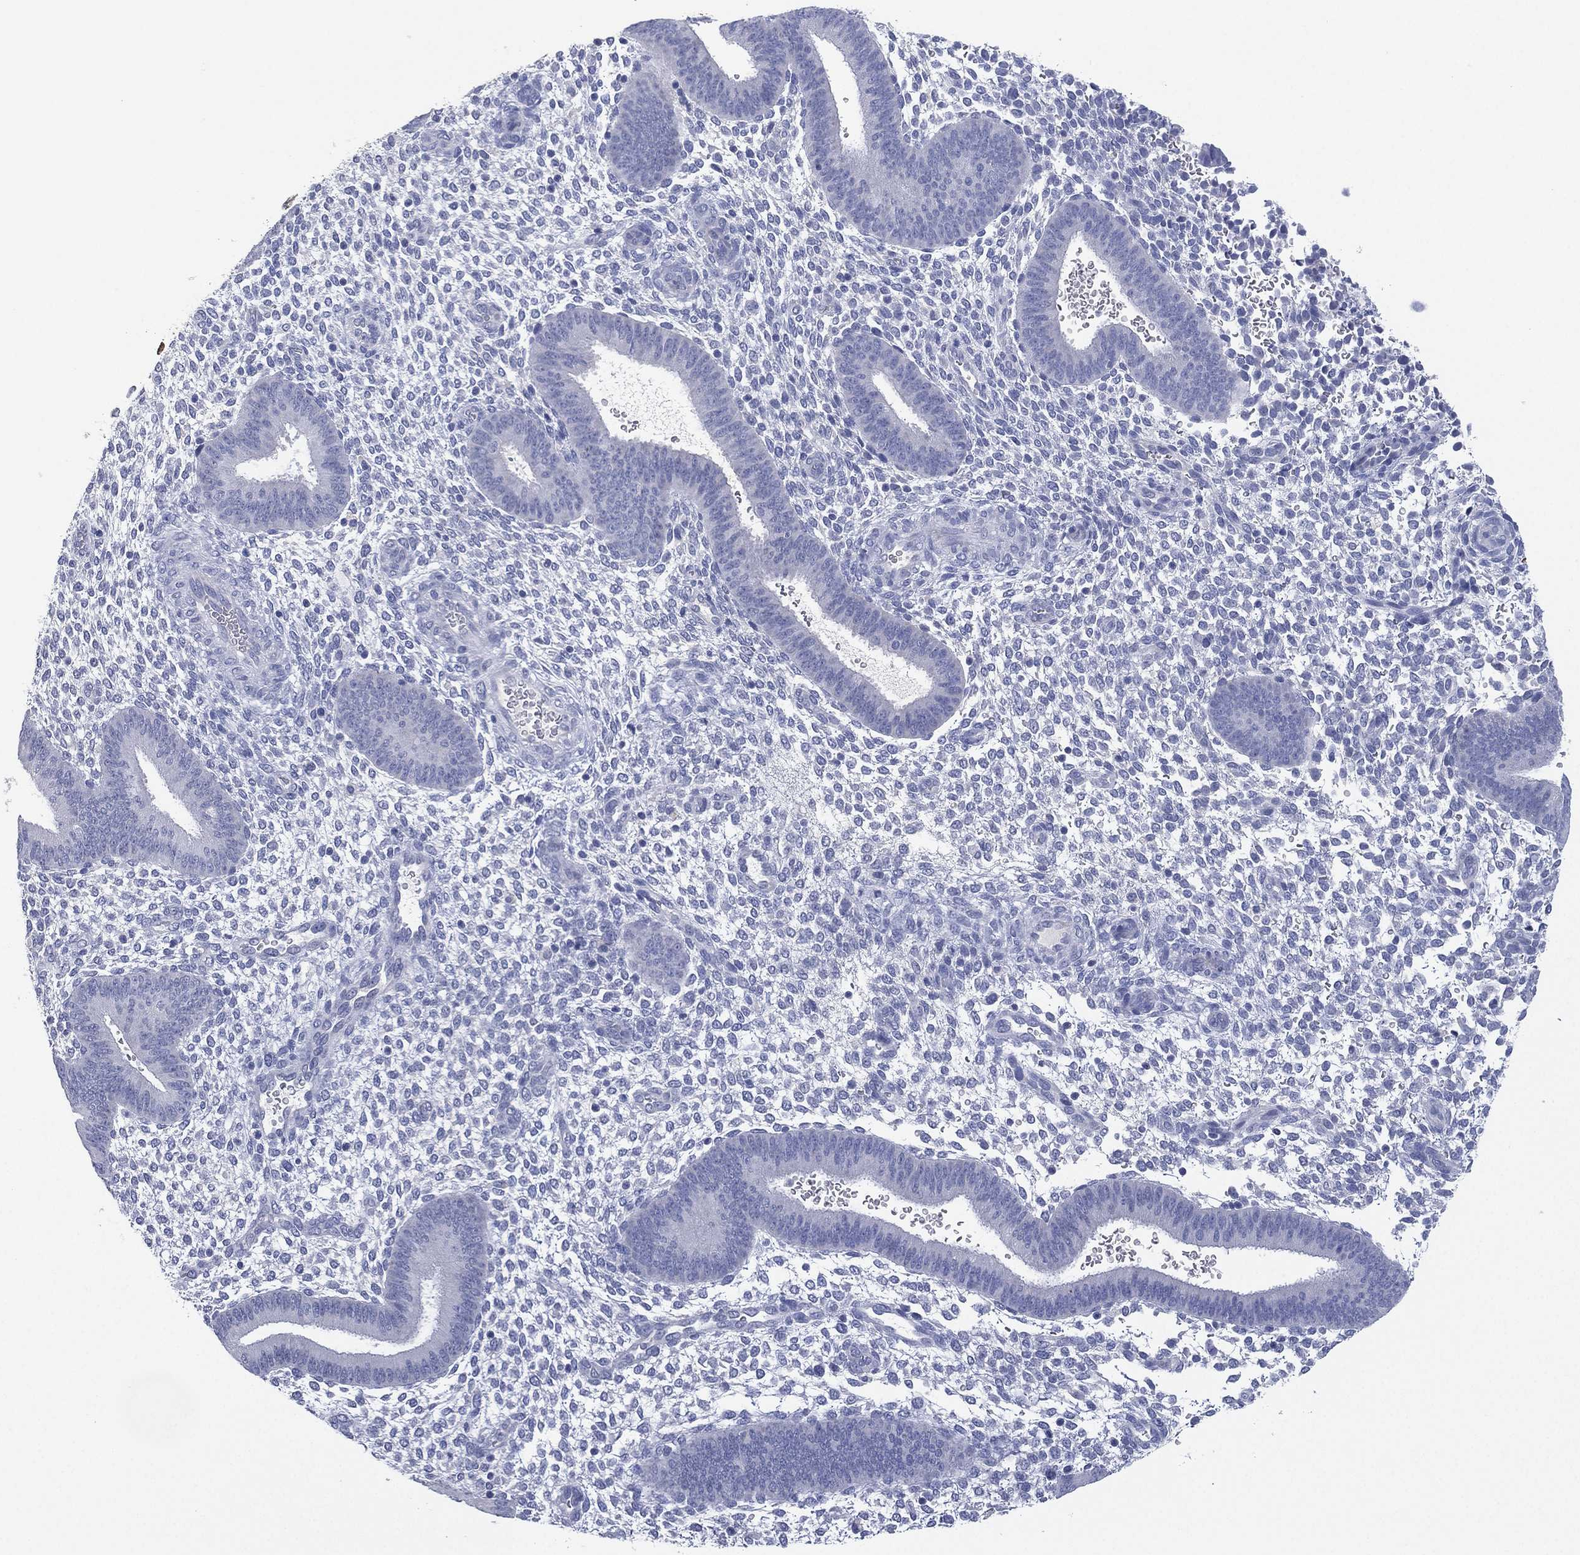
{"staining": {"intensity": "negative", "quantity": "none", "location": "none"}, "tissue": "endometrium", "cell_type": "Cells in endometrial stroma", "image_type": "normal", "snomed": [{"axis": "morphology", "description": "Normal tissue, NOS"}, {"axis": "topography", "description": "Endometrium"}], "caption": "There is no significant expression in cells in endometrial stroma of endometrium. The staining was performed using DAB (3,3'-diaminobenzidine) to visualize the protein expression in brown, while the nuclei were stained in blue with hematoxylin (Magnification: 20x).", "gene": "KRT35", "patient": {"sex": "female", "age": 39}}